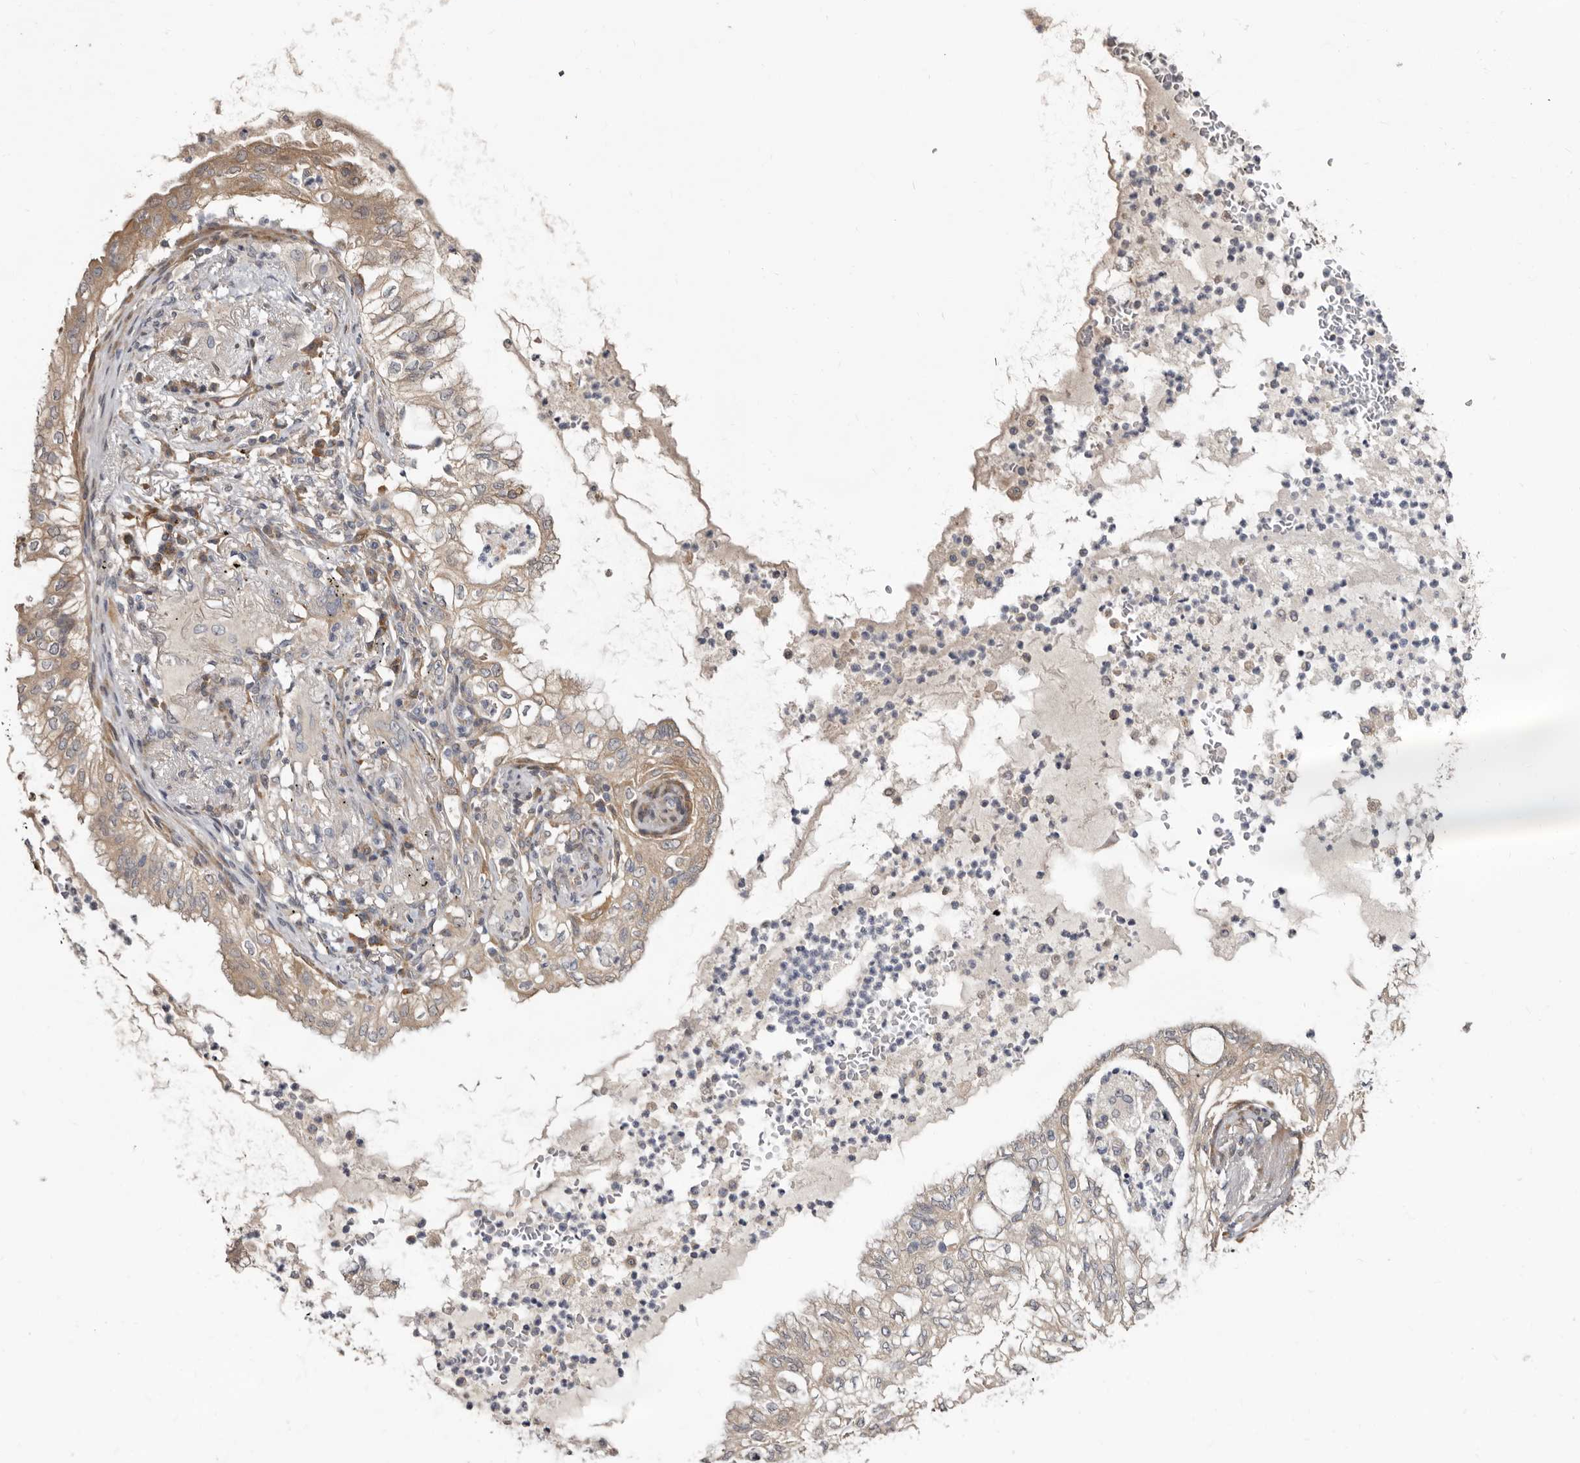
{"staining": {"intensity": "weak", "quantity": "25%-75%", "location": "cytoplasmic/membranous"}, "tissue": "lung cancer", "cell_type": "Tumor cells", "image_type": "cancer", "snomed": [{"axis": "morphology", "description": "Adenocarcinoma, NOS"}, {"axis": "topography", "description": "Lung"}], "caption": "A low amount of weak cytoplasmic/membranous expression is present in approximately 25%-75% of tumor cells in adenocarcinoma (lung) tissue.", "gene": "SBDS", "patient": {"sex": "female", "age": 70}}